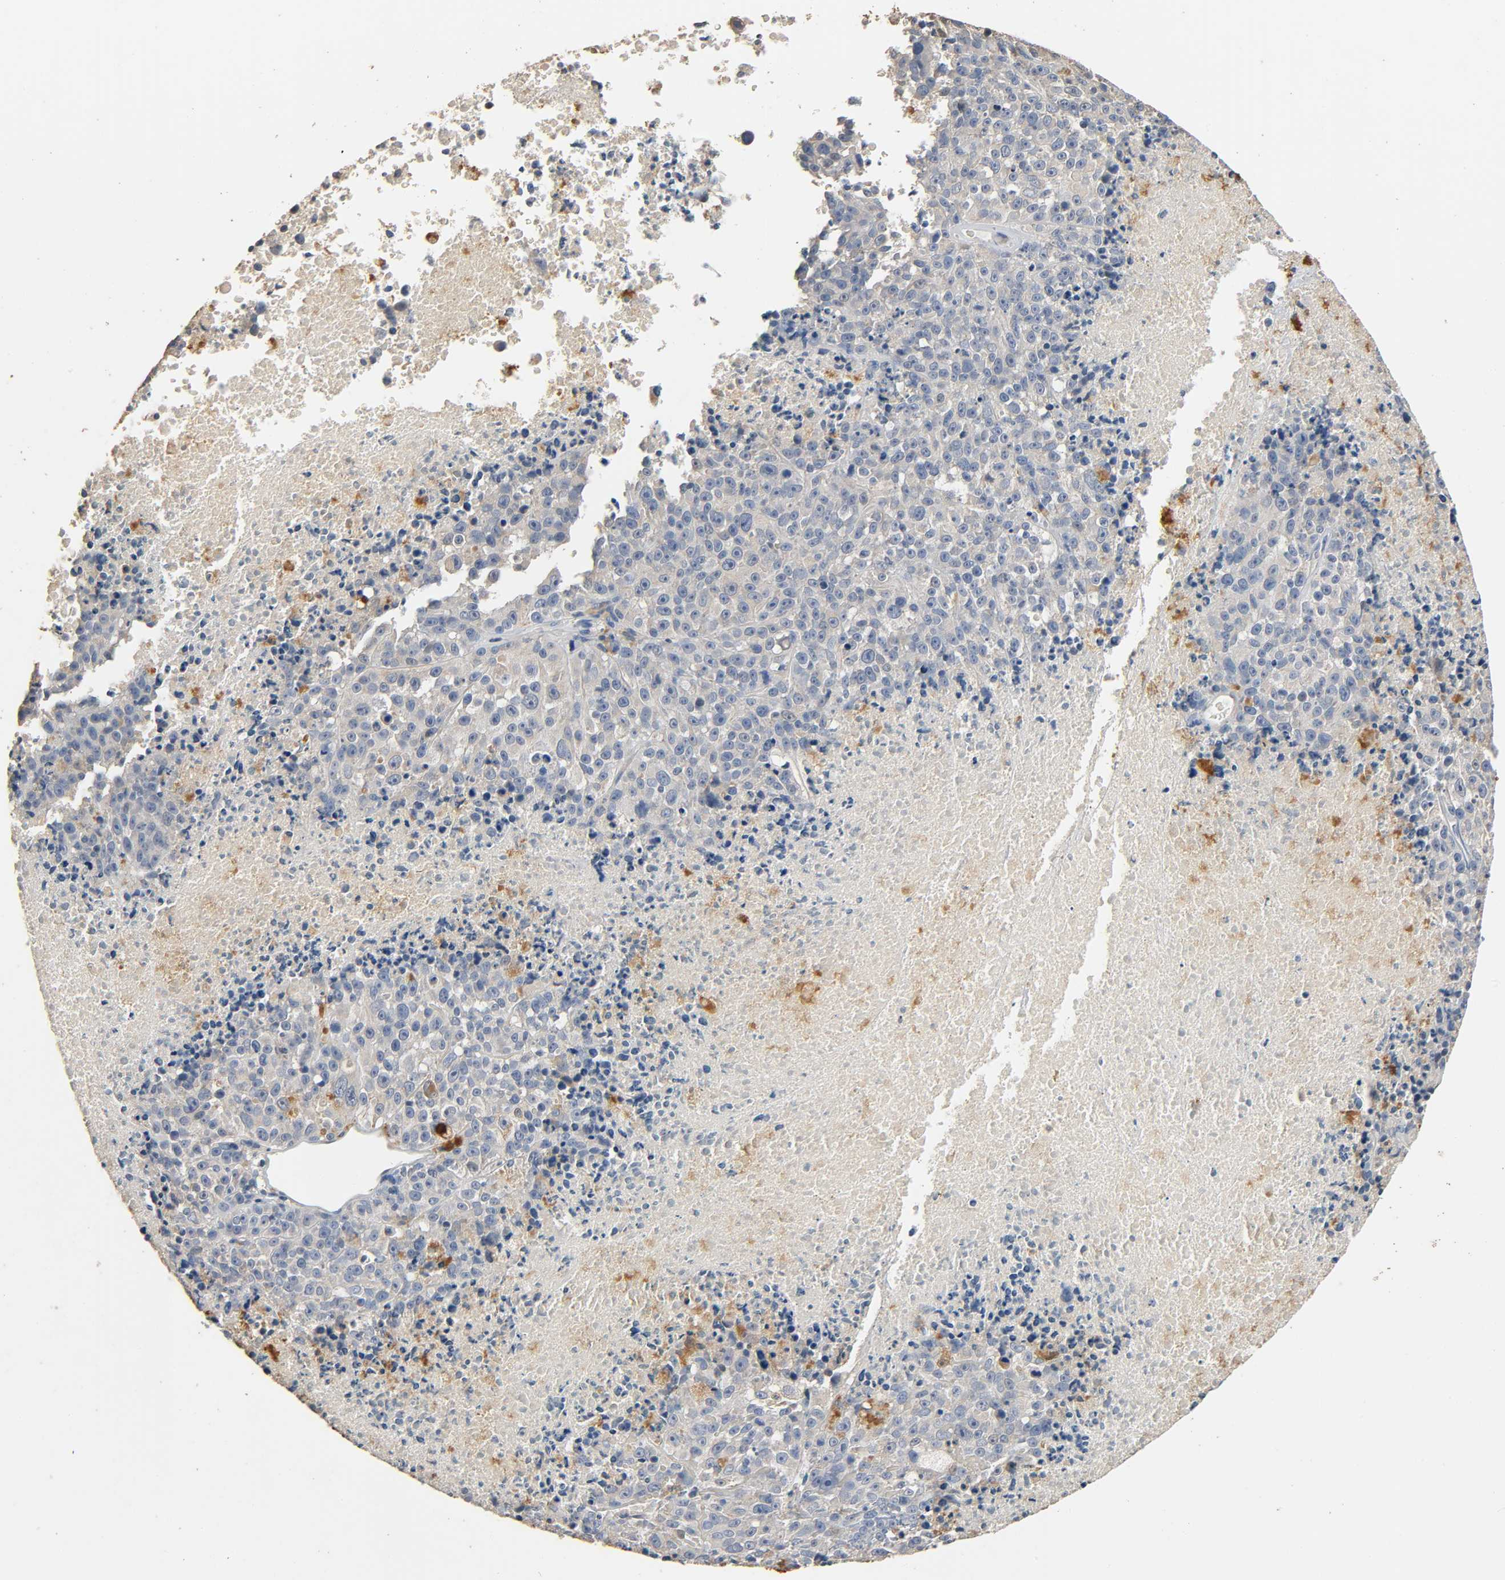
{"staining": {"intensity": "weak", "quantity": ">75%", "location": "cytoplasmic/membranous"}, "tissue": "melanoma", "cell_type": "Tumor cells", "image_type": "cancer", "snomed": [{"axis": "morphology", "description": "Malignant melanoma, Metastatic site"}, {"axis": "topography", "description": "Cerebral cortex"}], "caption": "Protein expression analysis of malignant melanoma (metastatic site) shows weak cytoplasmic/membranous staining in about >75% of tumor cells. (DAB (3,3'-diaminobenzidine) IHC with brightfield microscopy, high magnification).", "gene": "GSTA3", "patient": {"sex": "female", "age": 52}}